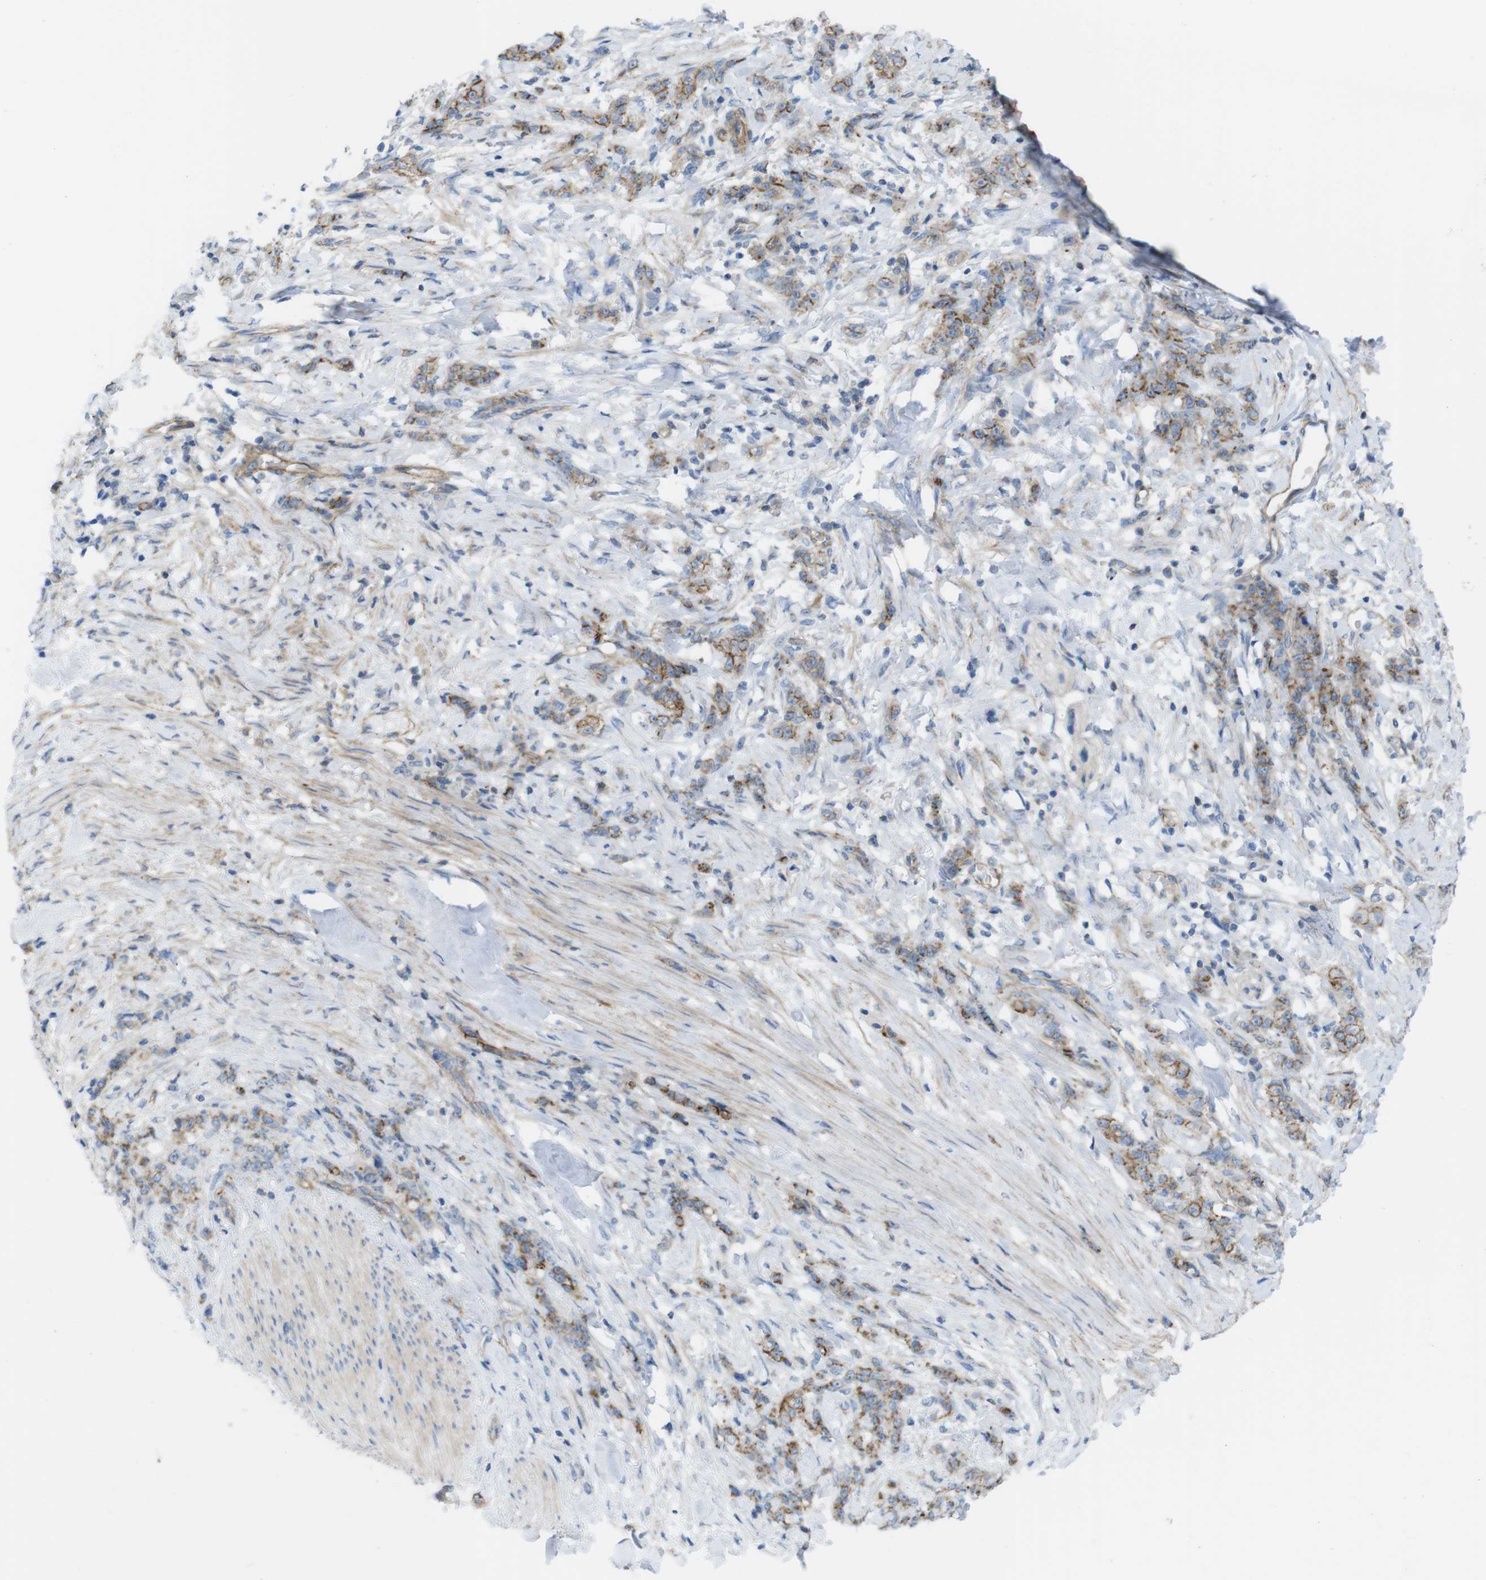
{"staining": {"intensity": "moderate", "quantity": ">75%", "location": "cytoplasmic/membranous"}, "tissue": "stomach cancer", "cell_type": "Tumor cells", "image_type": "cancer", "snomed": [{"axis": "morphology", "description": "Adenocarcinoma, NOS"}, {"axis": "topography", "description": "Stomach, lower"}], "caption": "This is an image of IHC staining of adenocarcinoma (stomach), which shows moderate positivity in the cytoplasmic/membranous of tumor cells.", "gene": "PREX2", "patient": {"sex": "male", "age": 88}}